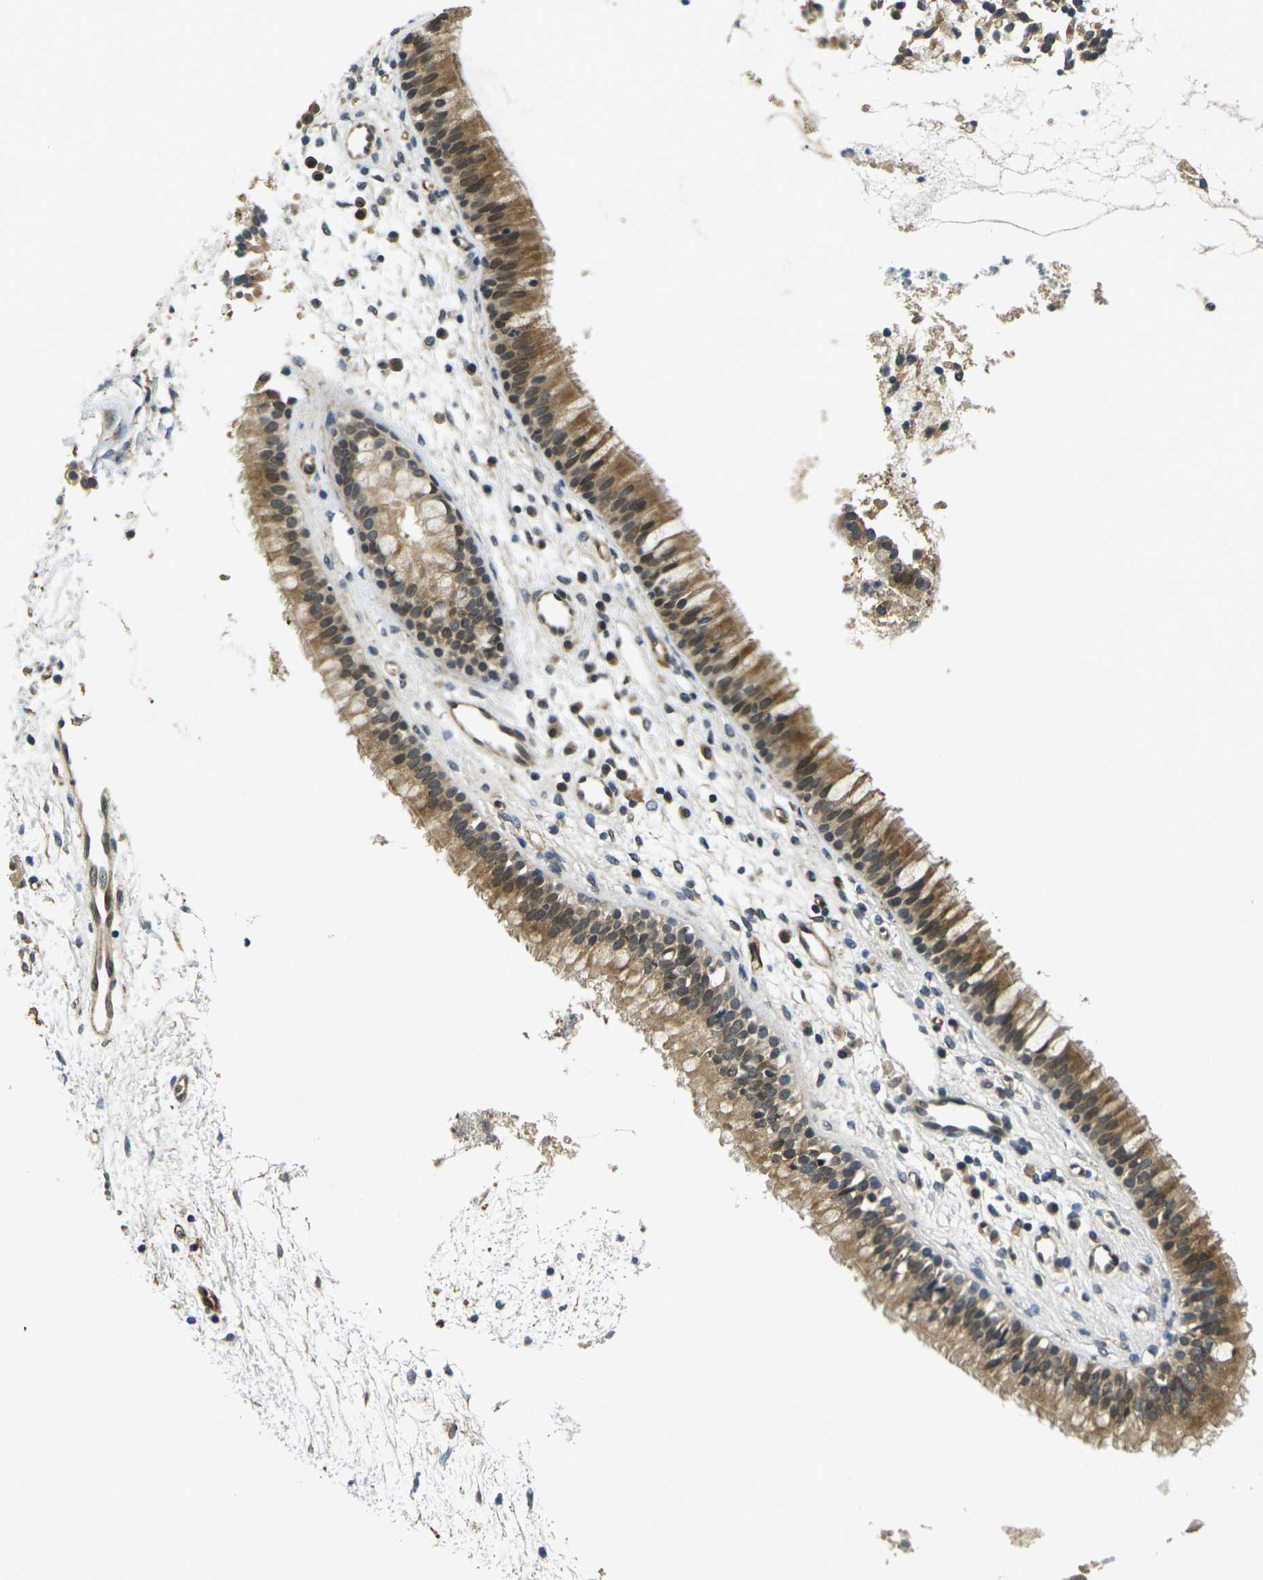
{"staining": {"intensity": "moderate", "quantity": ">75%", "location": "cytoplasmic/membranous"}, "tissue": "nasopharynx", "cell_type": "Respiratory epithelial cells", "image_type": "normal", "snomed": [{"axis": "morphology", "description": "Normal tissue, NOS"}, {"axis": "topography", "description": "Nasopharynx"}], "caption": "Respiratory epithelial cells show medium levels of moderate cytoplasmic/membranous staining in about >75% of cells in normal nasopharynx.", "gene": "FUT11", "patient": {"sex": "male", "age": 21}}